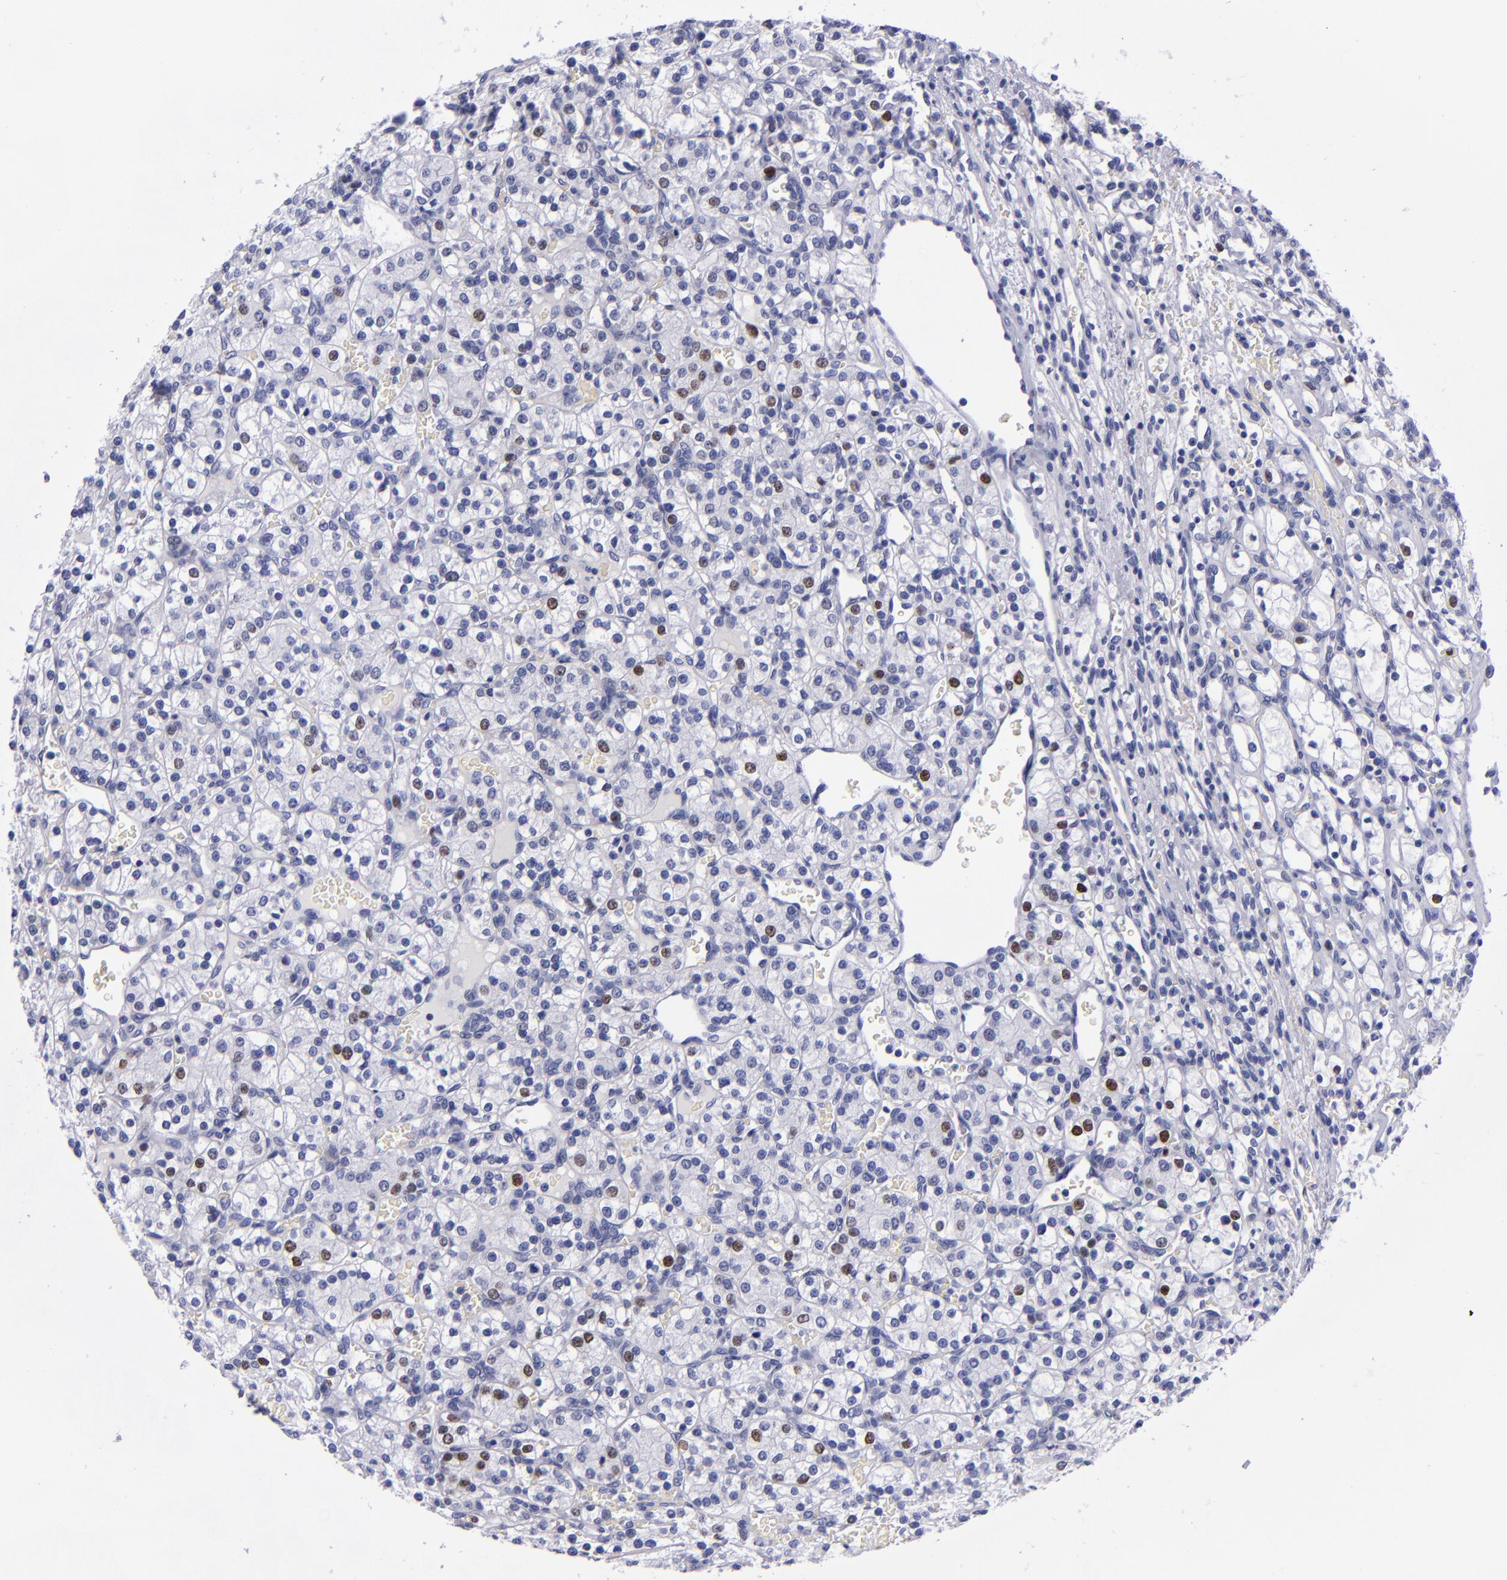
{"staining": {"intensity": "negative", "quantity": "none", "location": "none"}, "tissue": "renal cancer", "cell_type": "Tumor cells", "image_type": "cancer", "snomed": [{"axis": "morphology", "description": "Adenocarcinoma, NOS"}, {"axis": "topography", "description": "Kidney"}], "caption": "This is a image of immunohistochemistry staining of renal cancer, which shows no positivity in tumor cells. Nuclei are stained in blue.", "gene": "MCM7", "patient": {"sex": "female", "age": 62}}